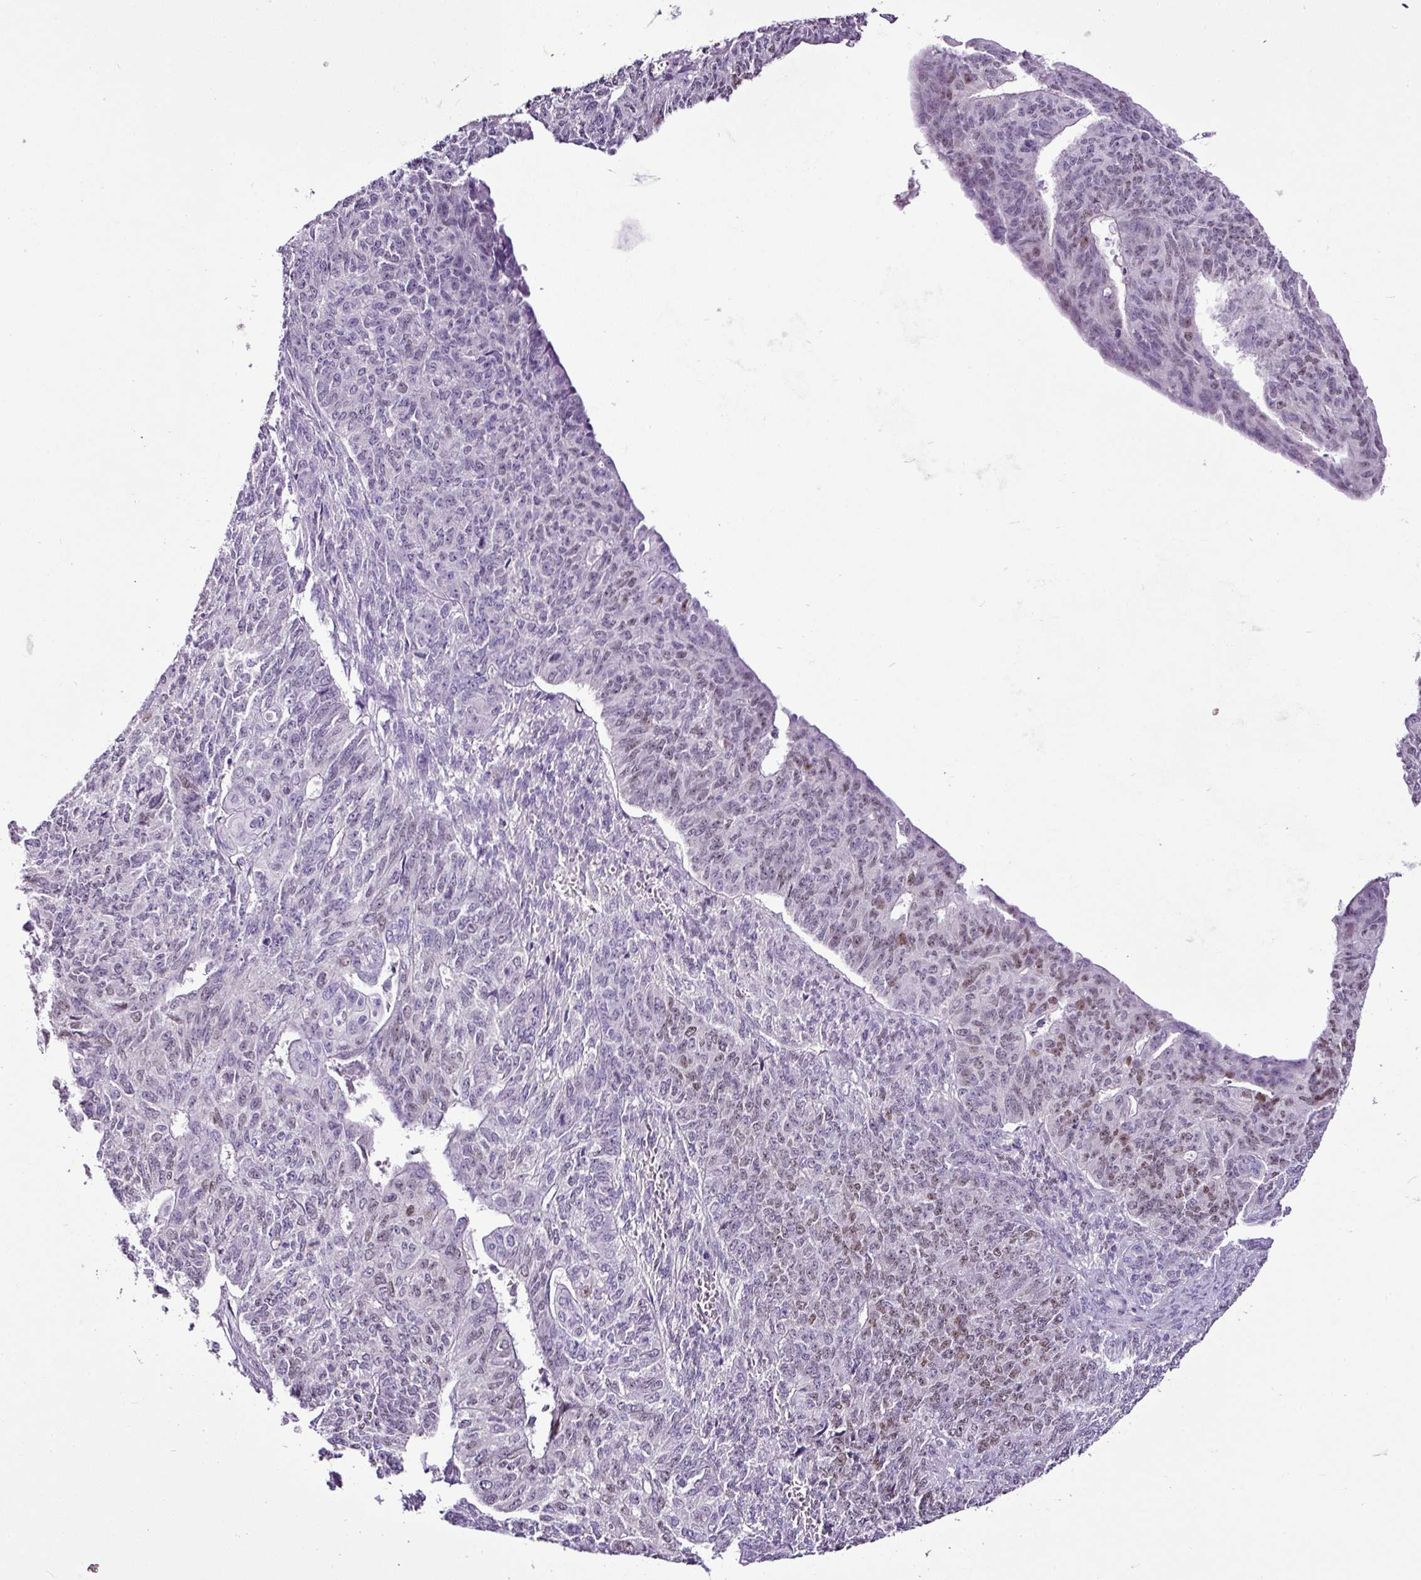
{"staining": {"intensity": "moderate", "quantity": "<25%", "location": "nuclear"}, "tissue": "endometrial cancer", "cell_type": "Tumor cells", "image_type": "cancer", "snomed": [{"axis": "morphology", "description": "Adenocarcinoma, NOS"}, {"axis": "topography", "description": "Endometrium"}], "caption": "Immunohistochemical staining of human endometrial cancer (adenocarcinoma) demonstrates moderate nuclear protein expression in about <25% of tumor cells.", "gene": "ESR1", "patient": {"sex": "female", "age": 32}}